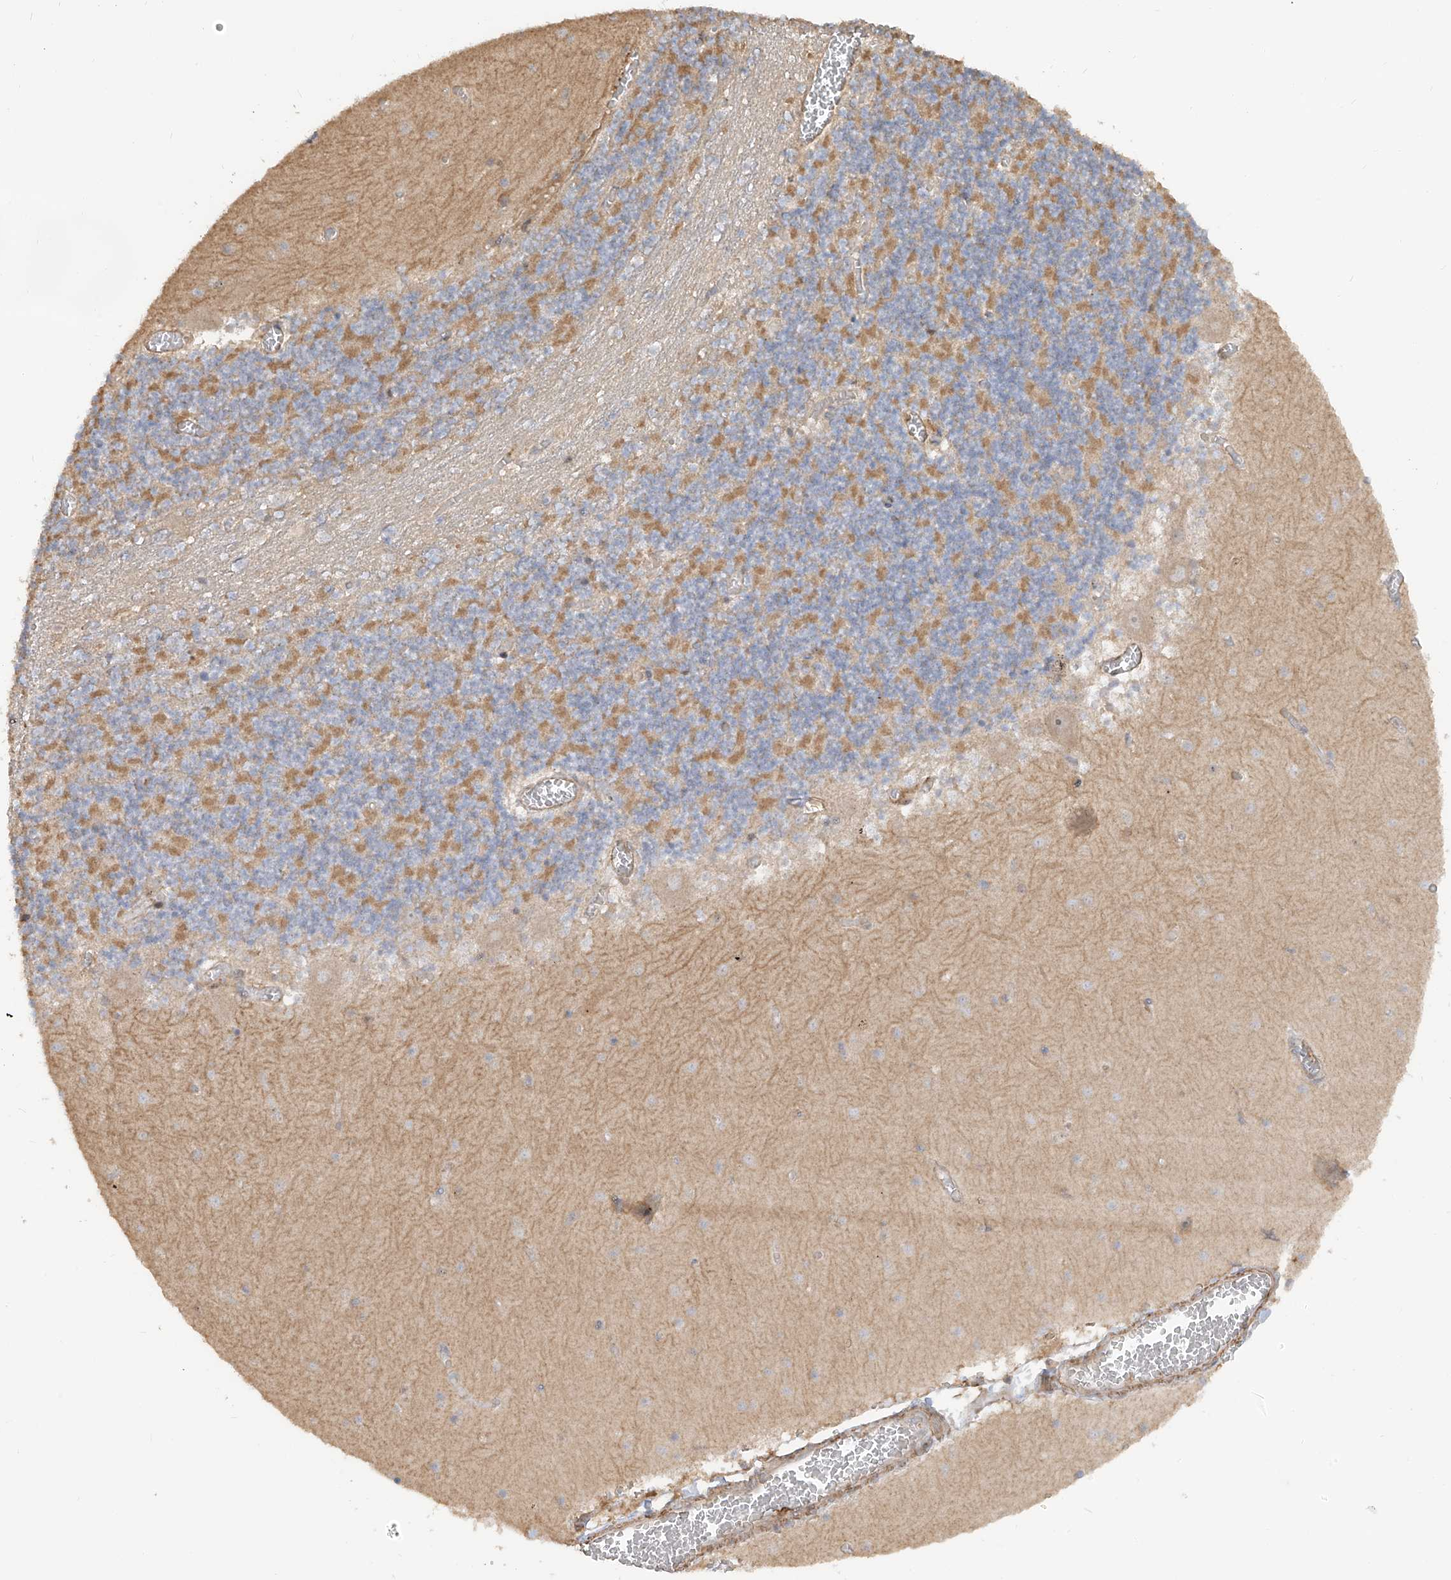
{"staining": {"intensity": "moderate", "quantity": "25%-75%", "location": "cytoplasmic/membranous"}, "tissue": "cerebellum", "cell_type": "Cells in granular layer", "image_type": "normal", "snomed": [{"axis": "morphology", "description": "Normal tissue, NOS"}, {"axis": "topography", "description": "Cerebellum"}], "caption": "Protein positivity by IHC demonstrates moderate cytoplasmic/membranous expression in about 25%-75% of cells in granular layer in benign cerebellum. Immunohistochemistry stains the protein in brown and the nuclei are stained blue.", "gene": "ATAD2B", "patient": {"sex": "female", "age": 28}}